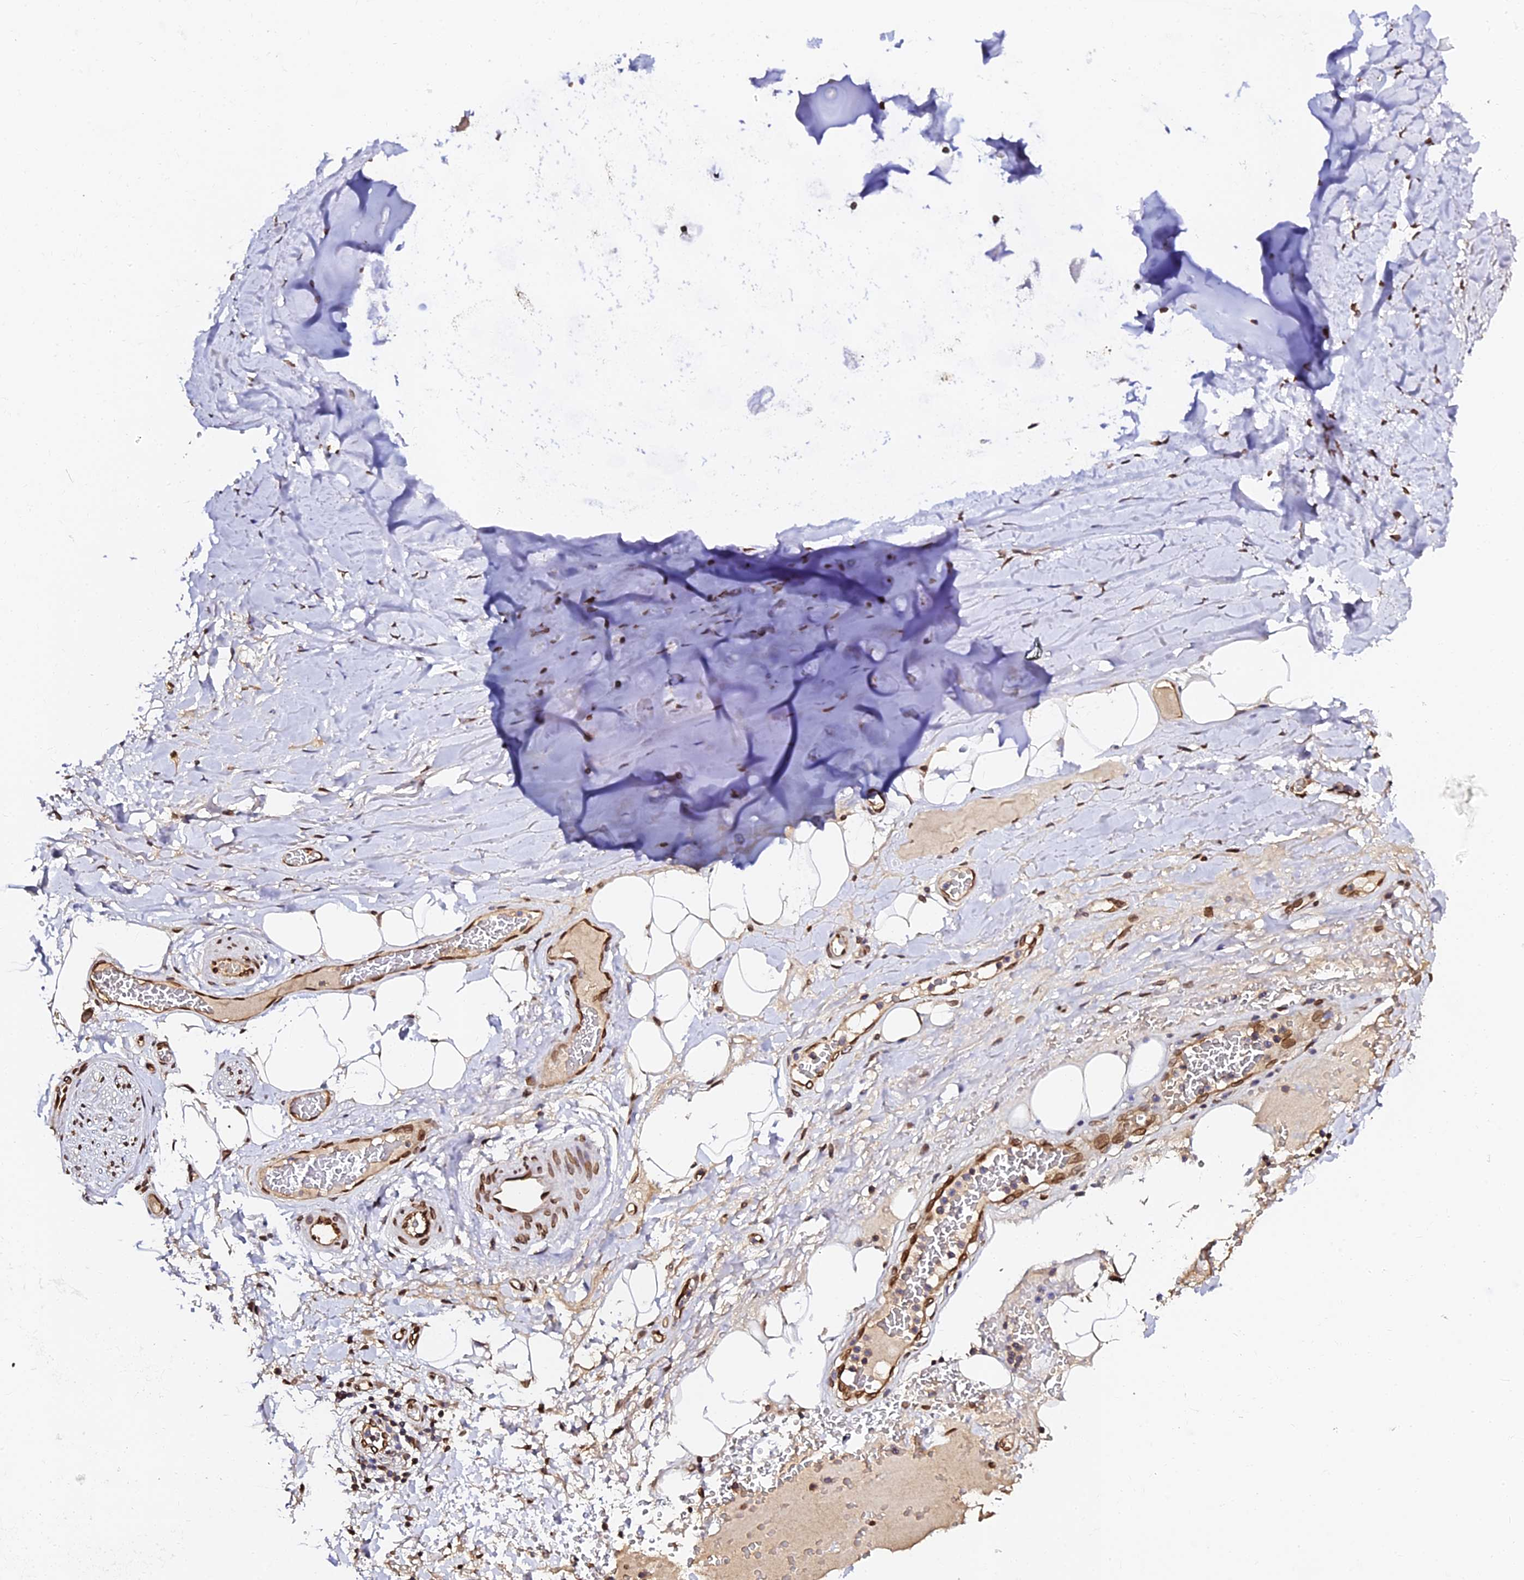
{"staining": {"intensity": "strong", "quantity": ">75%", "location": "nuclear"}, "tissue": "adipose tissue", "cell_type": "Adipocytes", "image_type": "normal", "snomed": [{"axis": "morphology", "description": "Normal tissue, NOS"}, {"axis": "topography", "description": "Cartilage tissue"}], "caption": "Immunohistochemical staining of unremarkable adipose tissue reveals strong nuclear protein staining in about >75% of adipocytes.", "gene": "ANAPC5", "patient": {"sex": "female", "age": 63}}